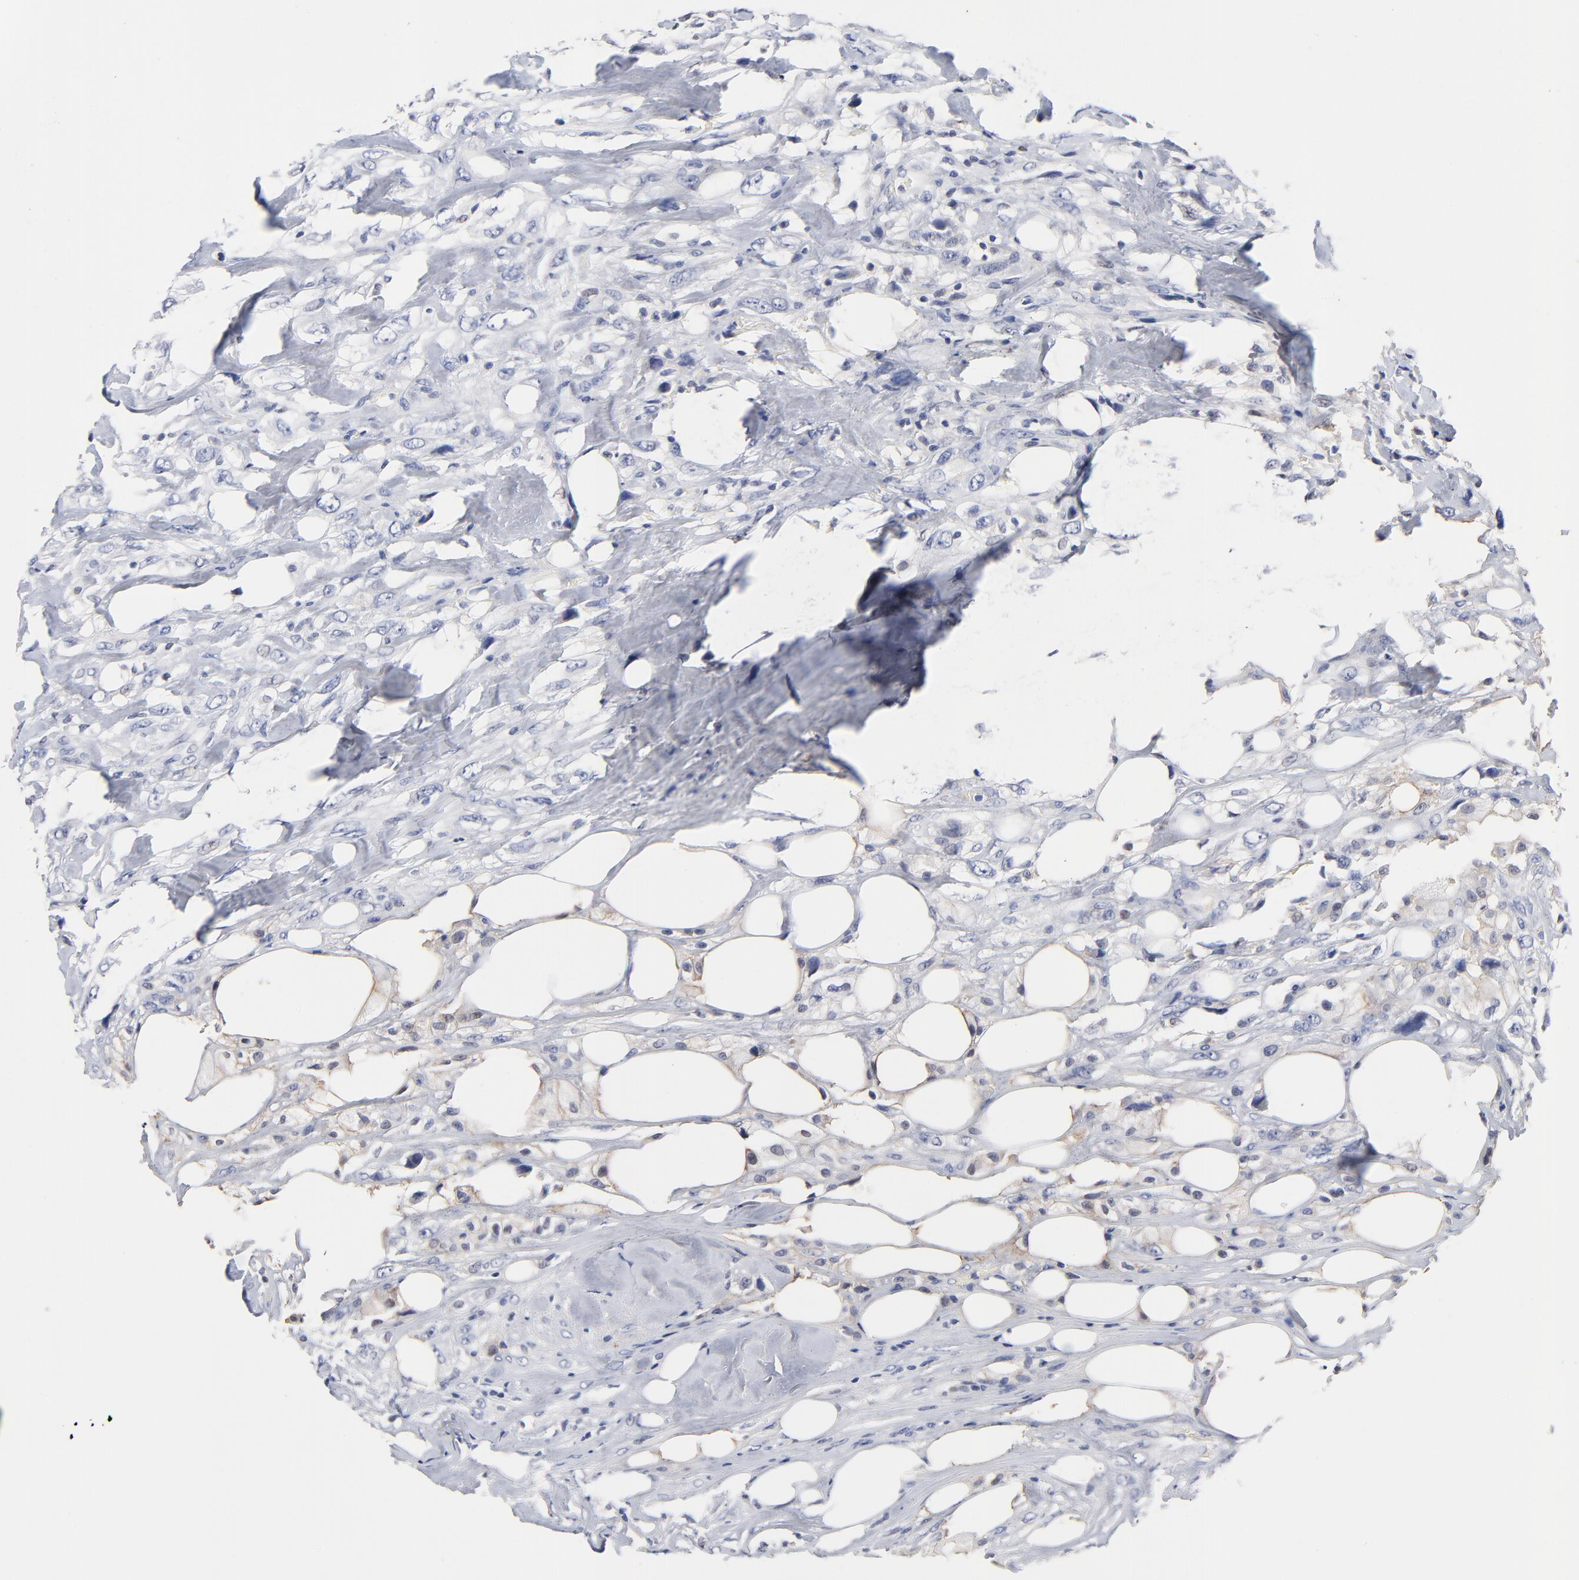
{"staining": {"intensity": "negative", "quantity": "none", "location": "none"}, "tissue": "breast cancer", "cell_type": "Tumor cells", "image_type": "cancer", "snomed": [{"axis": "morphology", "description": "Neoplasm, malignant, NOS"}, {"axis": "topography", "description": "Breast"}], "caption": "The immunohistochemistry image has no significant staining in tumor cells of breast malignant neoplasm tissue.", "gene": "CXADR", "patient": {"sex": "female", "age": 50}}